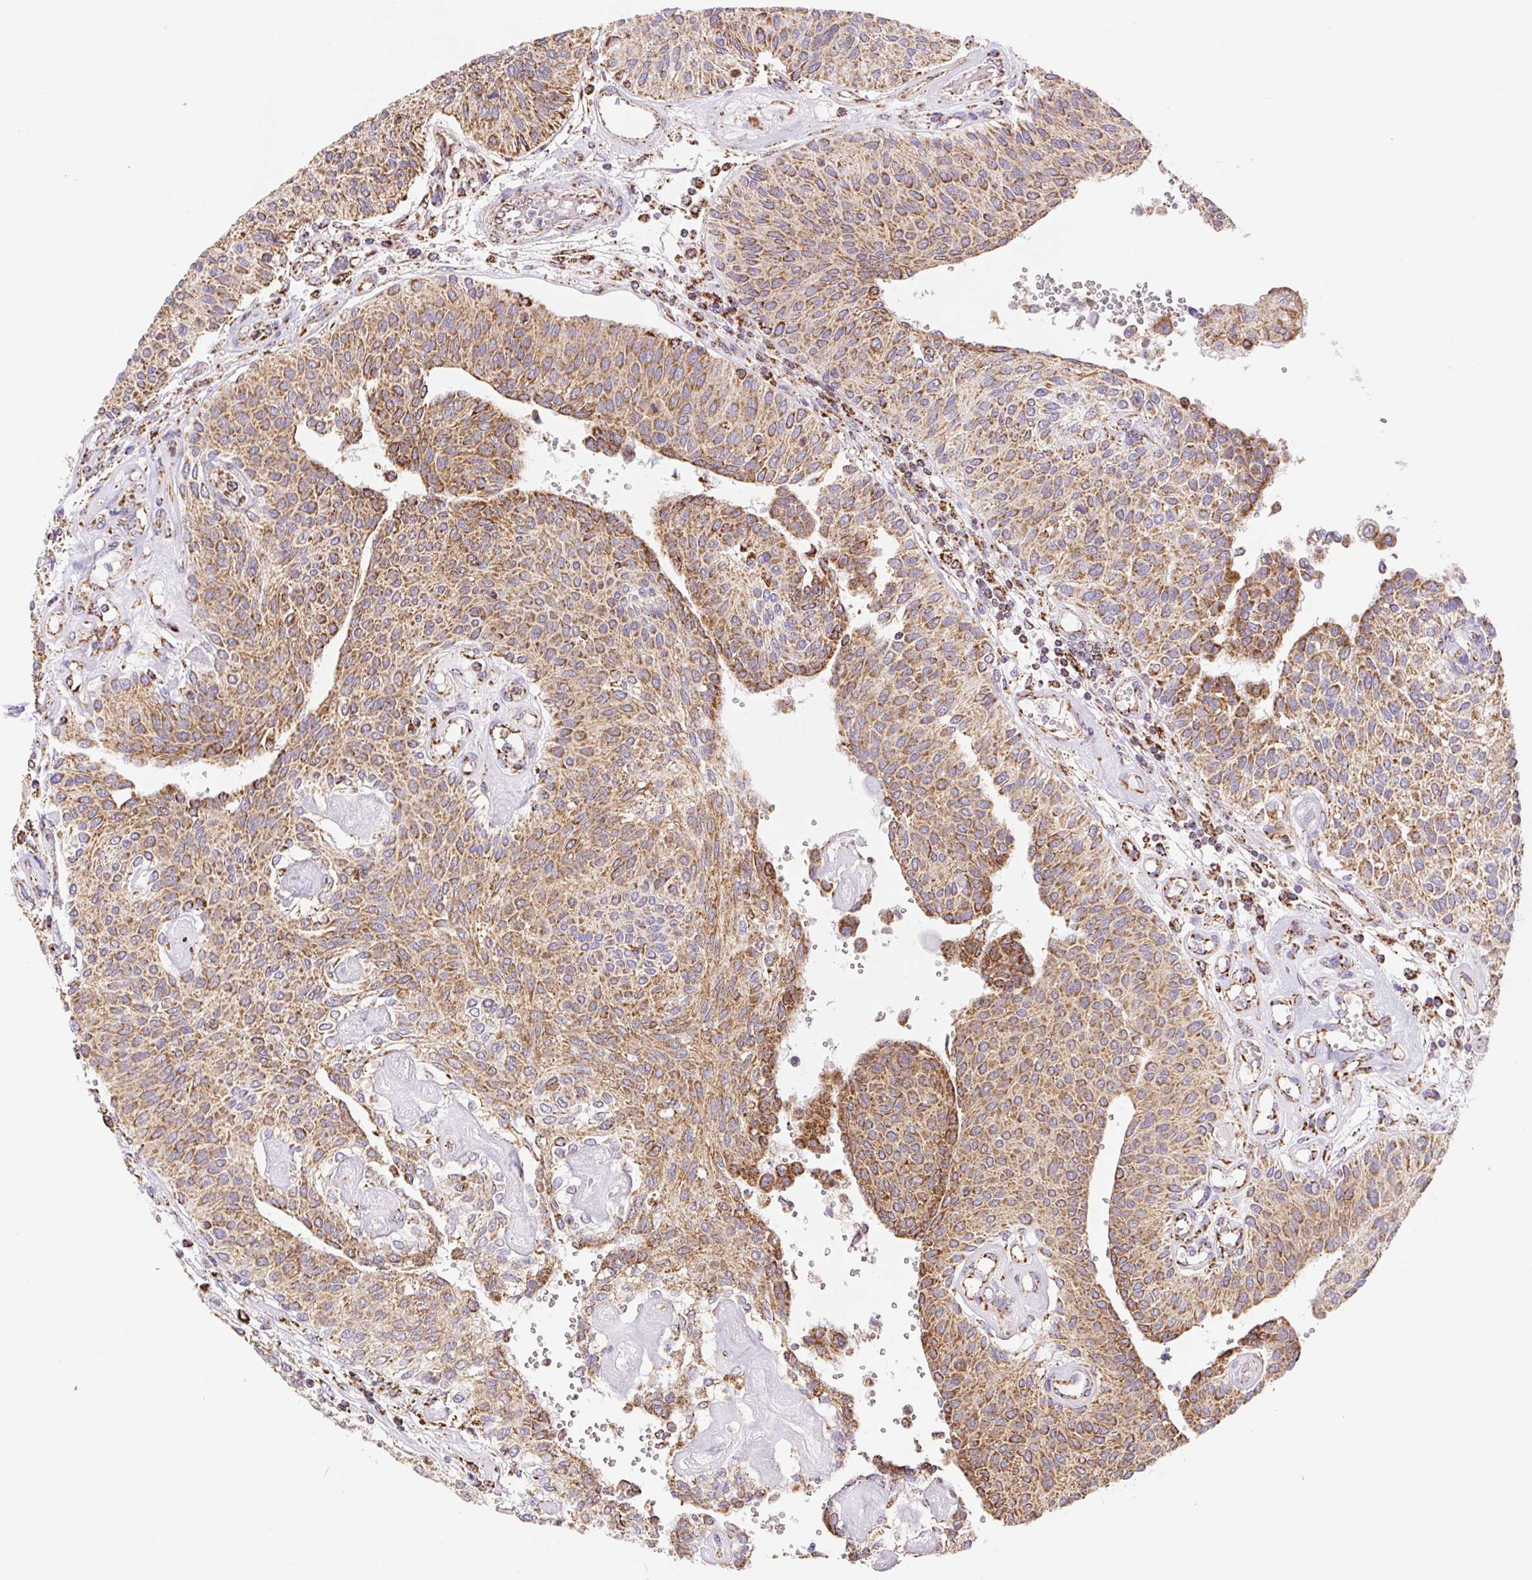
{"staining": {"intensity": "moderate", "quantity": ">75%", "location": "cytoplasmic/membranous"}, "tissue": "urothelial cancer", "cell_type": "Tumor cells", "image_type": "cancer", "snomed": [{"axis": "morphology", "description": "Urothelial carcinoma, NOS"}, {"axis": "topography", "description": "Urinary bladder"}], "caption": "A brown stain shows moderate cytoplasmic/membranous staining of a protein in transitional cell carcinoma tumor cells.", "gene": "NIPSNAP2", "patient": {"sex": "male", "age": 55}}